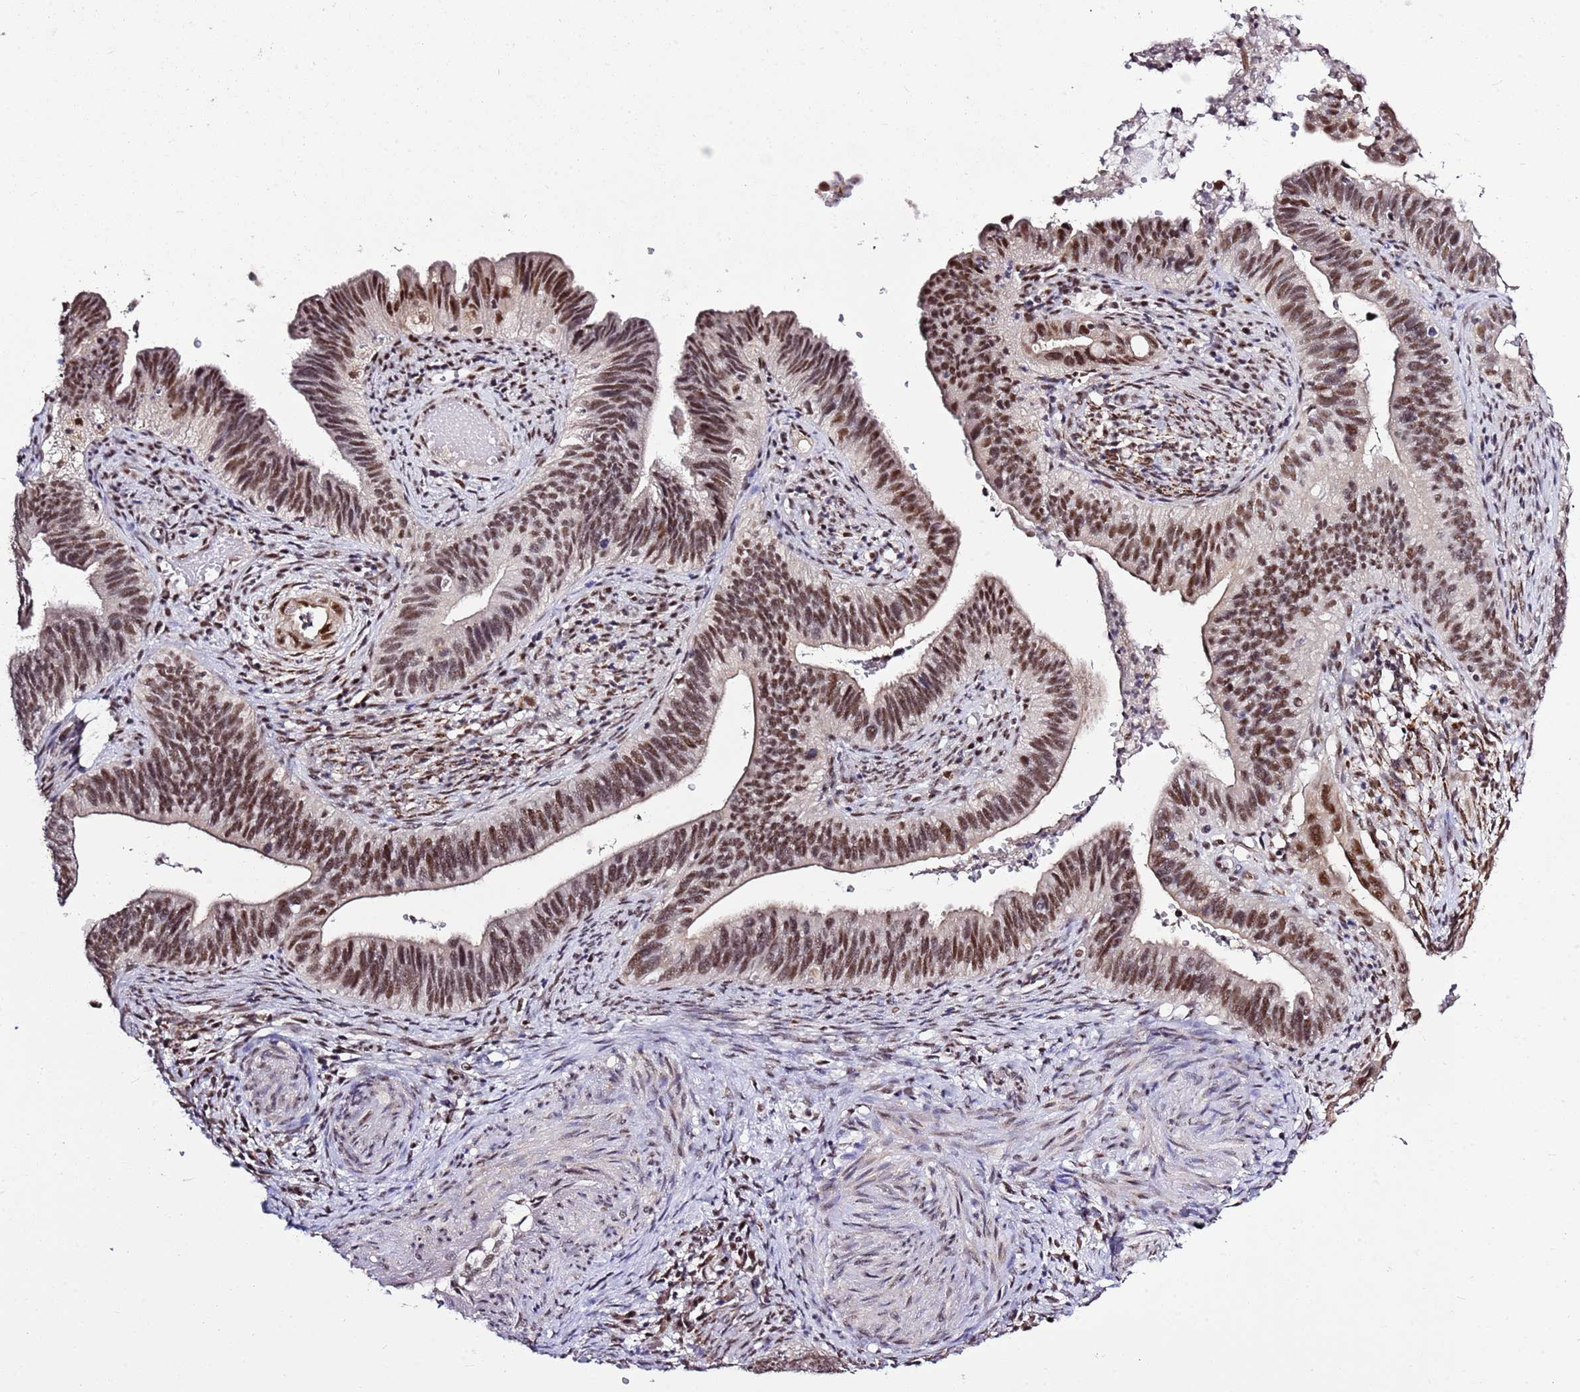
{"staining": {"intensity": "moderate", "quantity": ">75%", "location": "nuclear"}, "tissue": "cervical cancer", "cell_type": "Tumor cells", "image_type": "cancer", "snomed": [{"axis": "morphology", "description": "Adenocarcinoma, NOS"}, {"axis": "topography", "description": "Cervix"}], "caption": "Cervical cancer (adenocarcinoma) stained for a protein (brown) demonstrates moderate nuclear positive expression in about >75% of tumor cells.", "gene": "AKAP8L", "patient": {"sex": "female", "age": 42}}